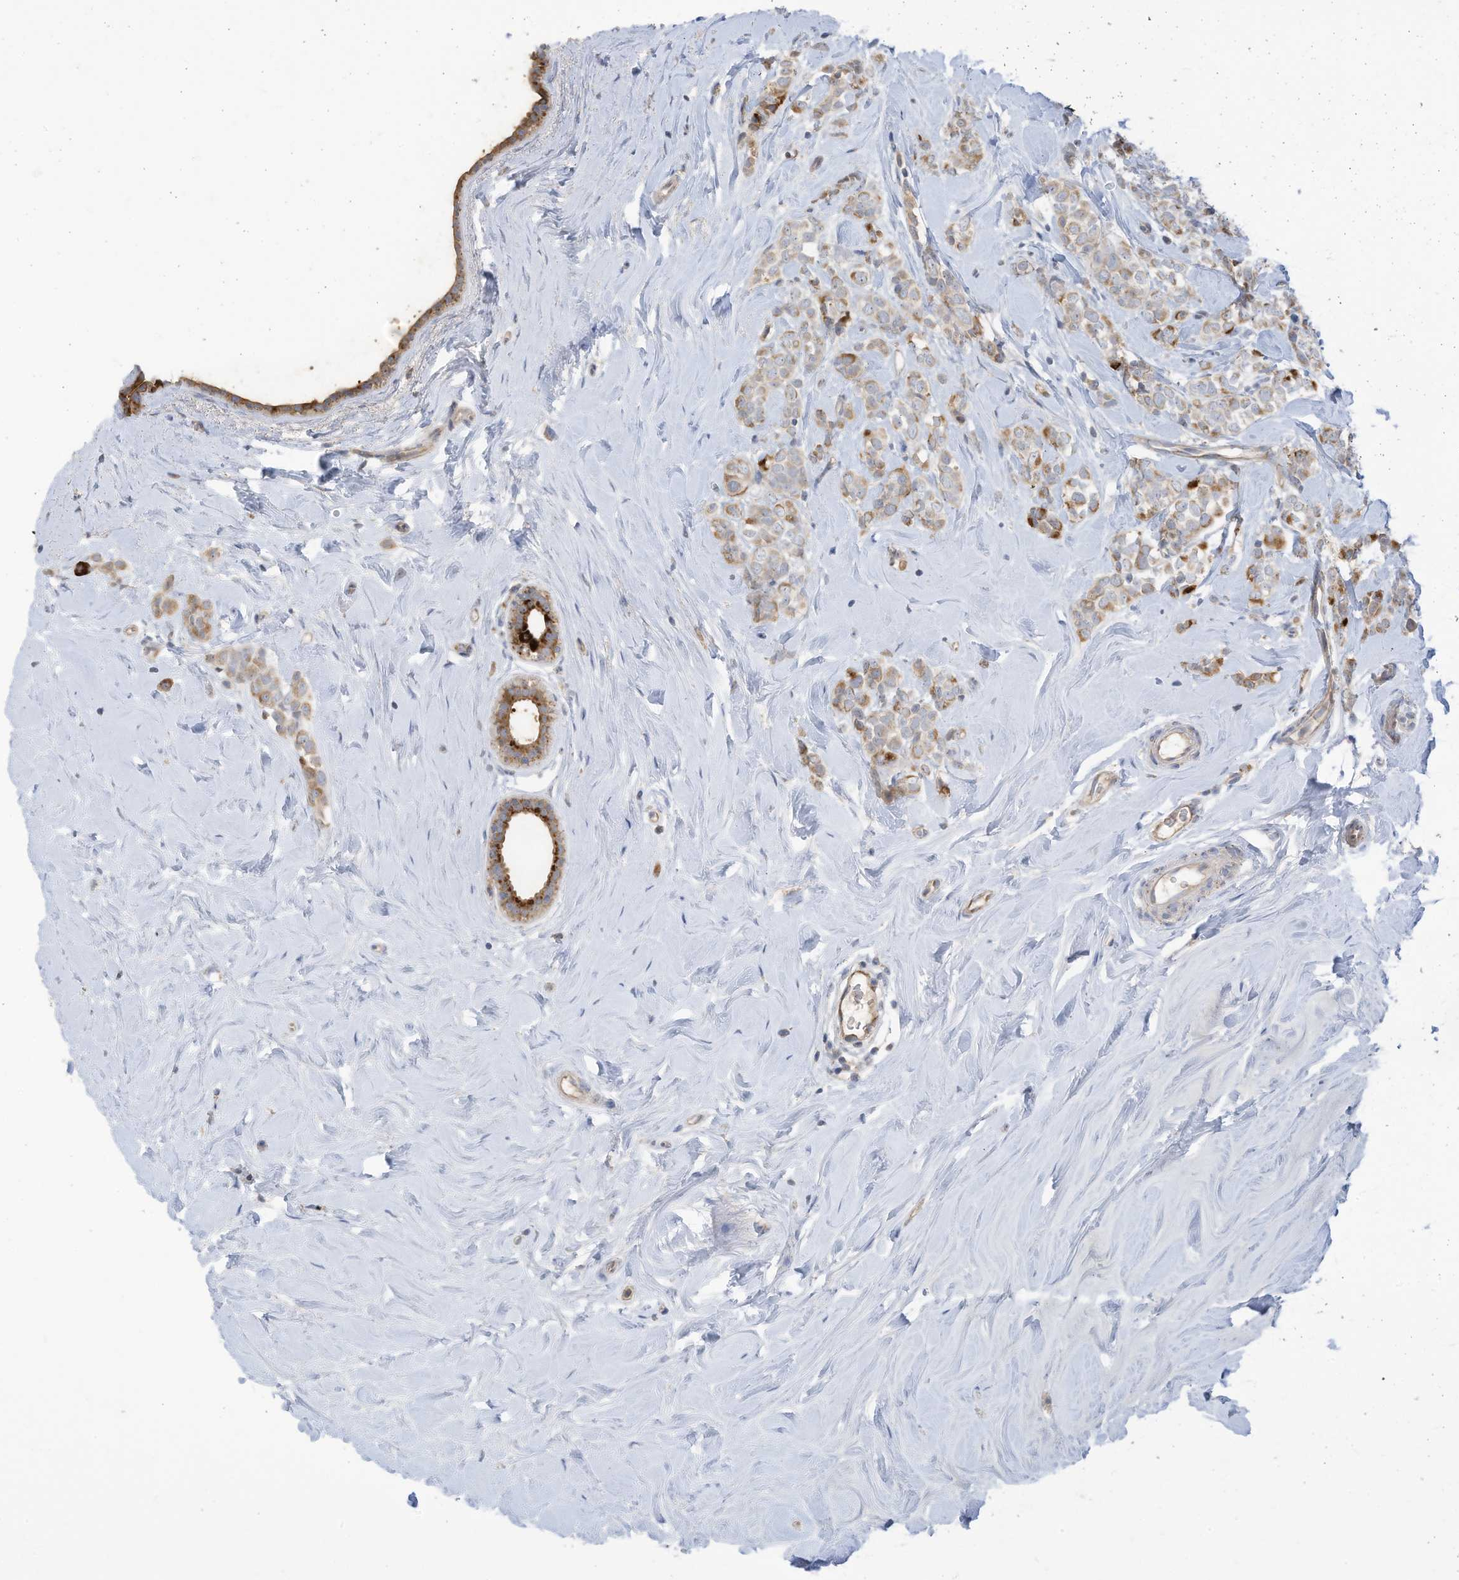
{"staining": {"intensity": "moderate", "quantity": "25%-75%", "location": "cytoplasmic/membranous"}, "tissue": "breast cancer", "cell_type": "Tumor cells", "image_type": "cancer", "snomed": [{"axis": "morphology", "description": "Lobular carcinoma"}, {"axis": "topography", "description": "Breast"}], "caption": "Immunohistochemical staining of lobular carcinoma (breast) reveals medium levels of moderate cytoplasmic/membranous protein staining in about 25%-75% of tumor cells.", "gene": "SCGB1D2", "patient": {"sex": "female", "age": 47}}